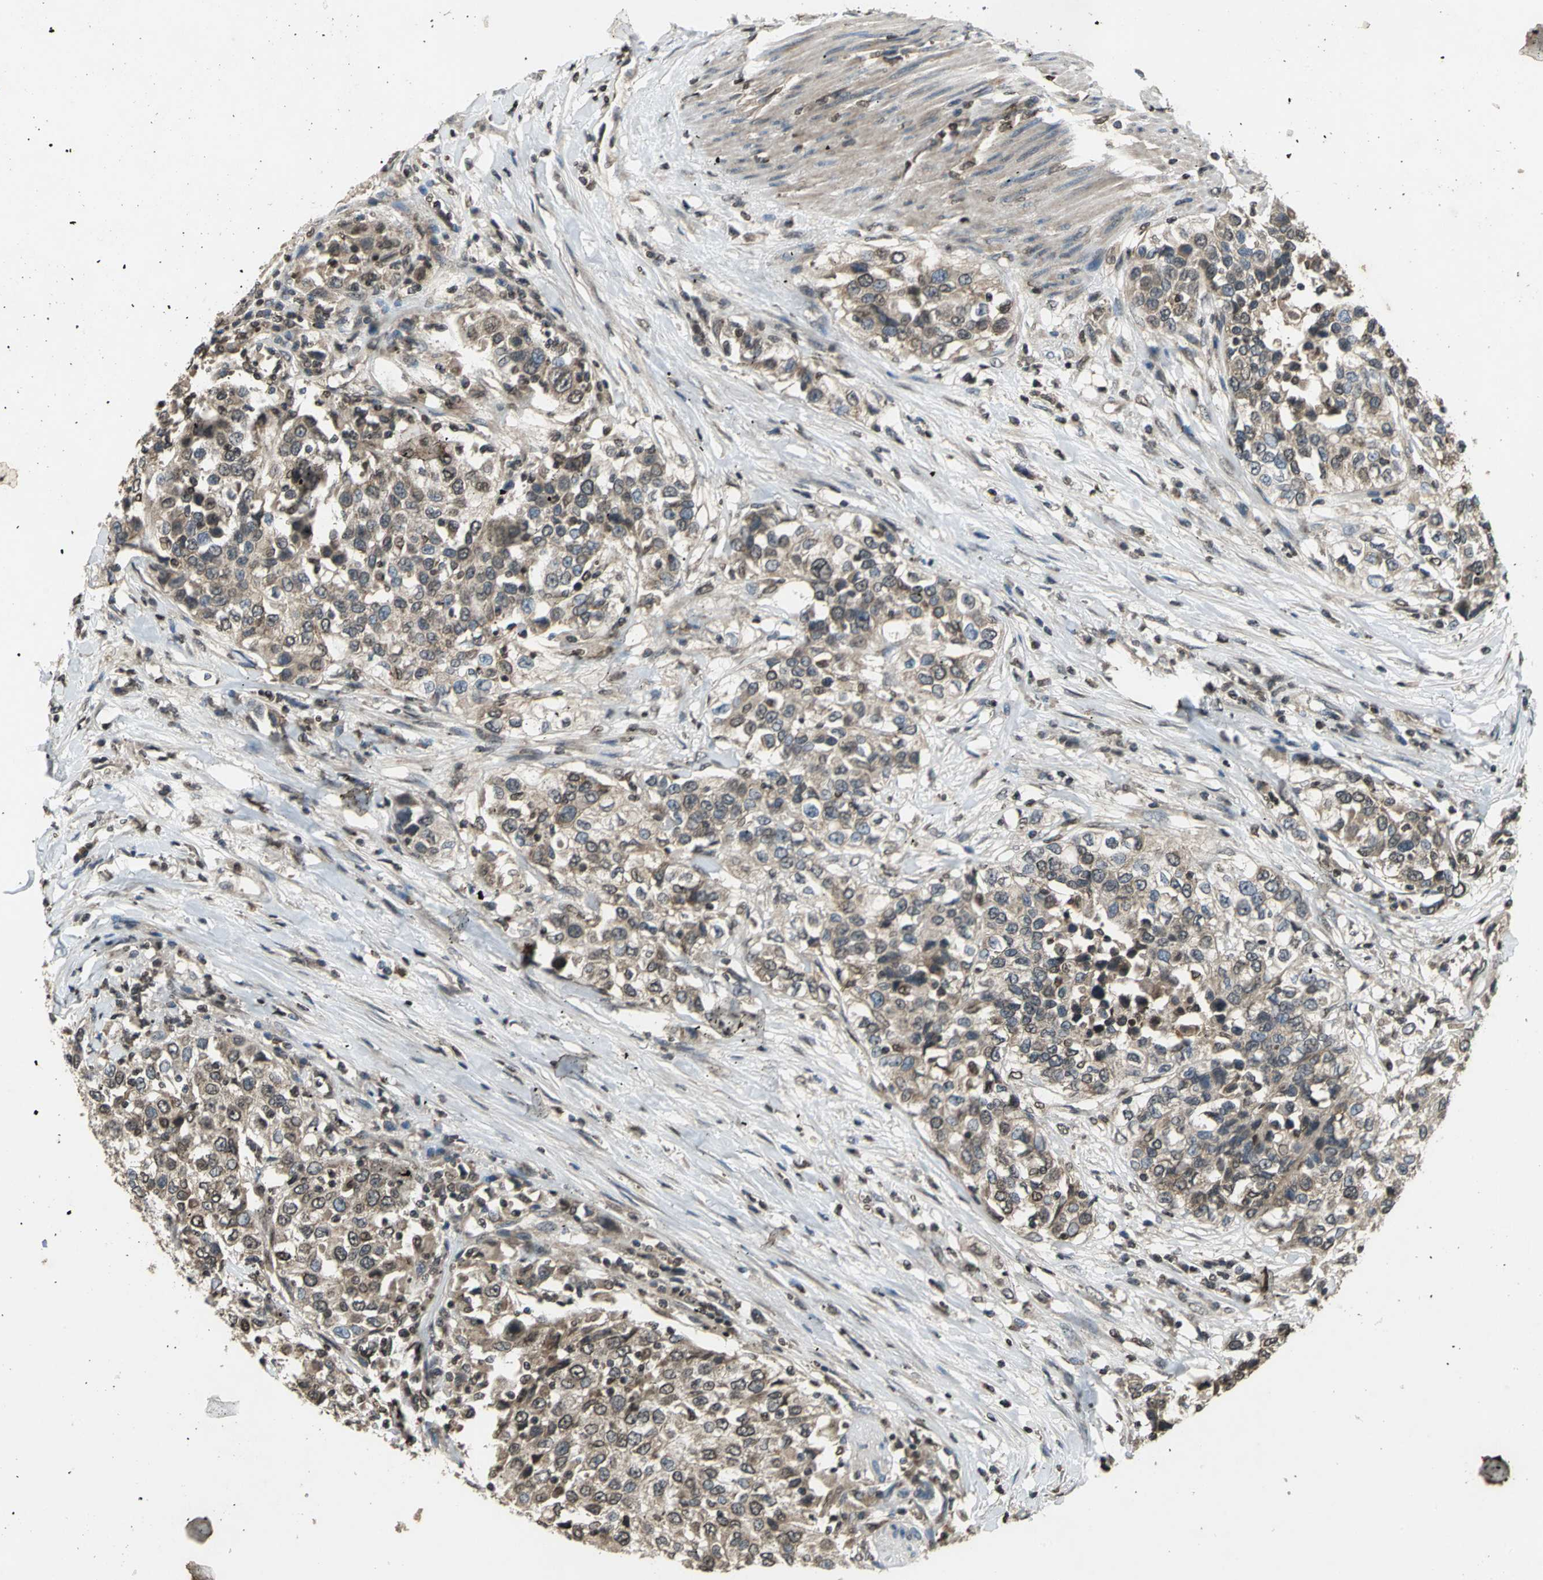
{"staining": {"intensity": "moderate", "quantity": ">75%", "location": "cytoplasmic/membranous,nuclear"}, "tissue": "urothelial cancer", "cell_type": "Tumor cells", "image_type": "cancer", "snomed": [{"axis": "morphology", "description": "Urothelial carcinoma, High grade"}, {"axis": "topography", "description": "Urinary bladder"}], "caption": "Urothelial cancer stained for a protein (brown) exhibits moderate cytoplasmic/membranous and nuclear positive expression in about >75% of tumor cells.", "gene": "AHR", "patient": {"sex": "female", "age": 80}}